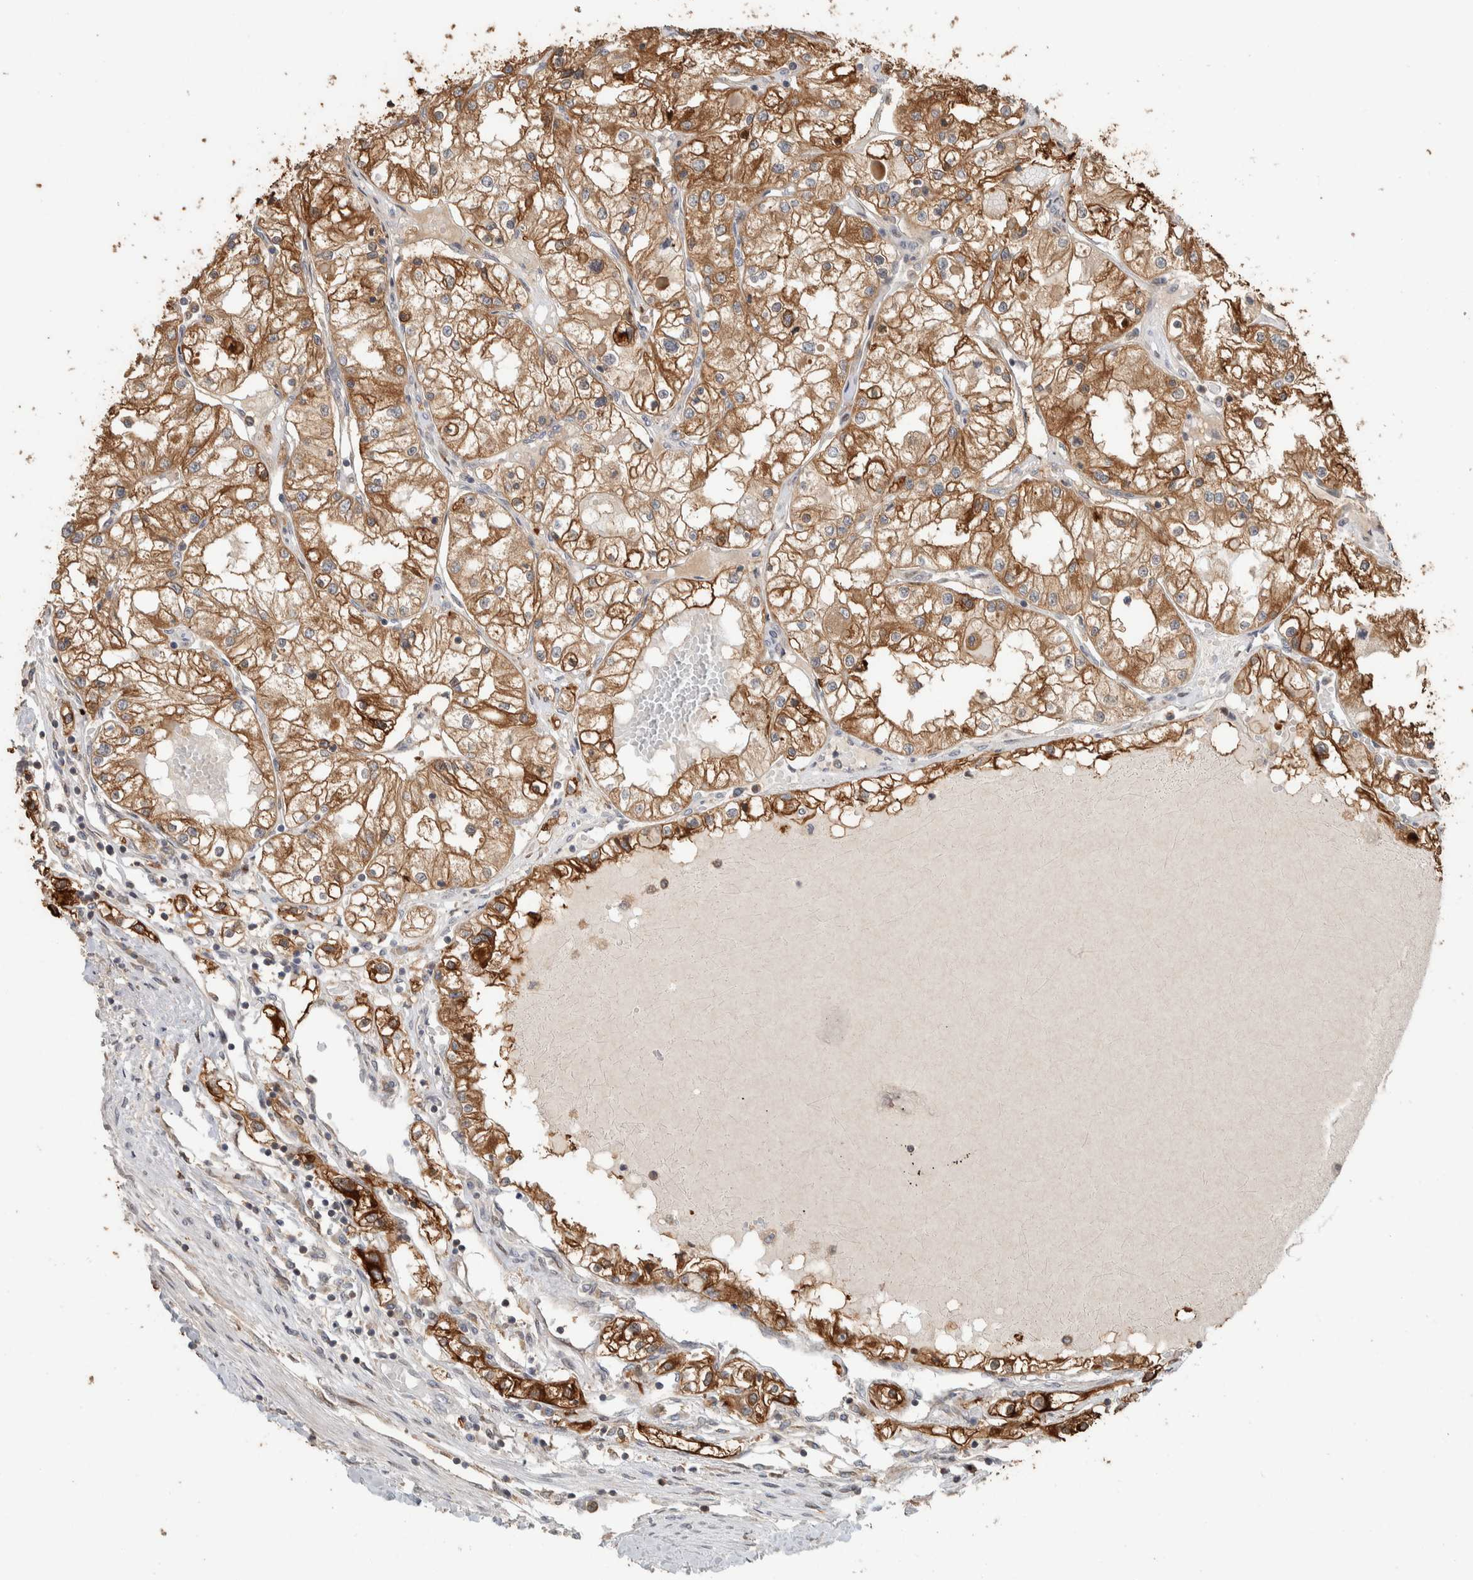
{"staining": {"intensity": "moderate", "quantity": ">75%", "location": "cytoplasmic/membranous"}, "tissue": "renal cancer", "cell_type": "Tumor cells", "image_type": "cancer", "snomed": [{"axis": "morphology", "description": "Adenocarcinoma, NOS"}, {"axis": "topography", "description": "Kidney"}], "caption": "Tumor cells display moderate cytoplasmic/membranous positivity in about >75% of cells in renal adenocarcinoma.", "gene": "CNTROB", "patient": {"sex": "male", "age": 68}}